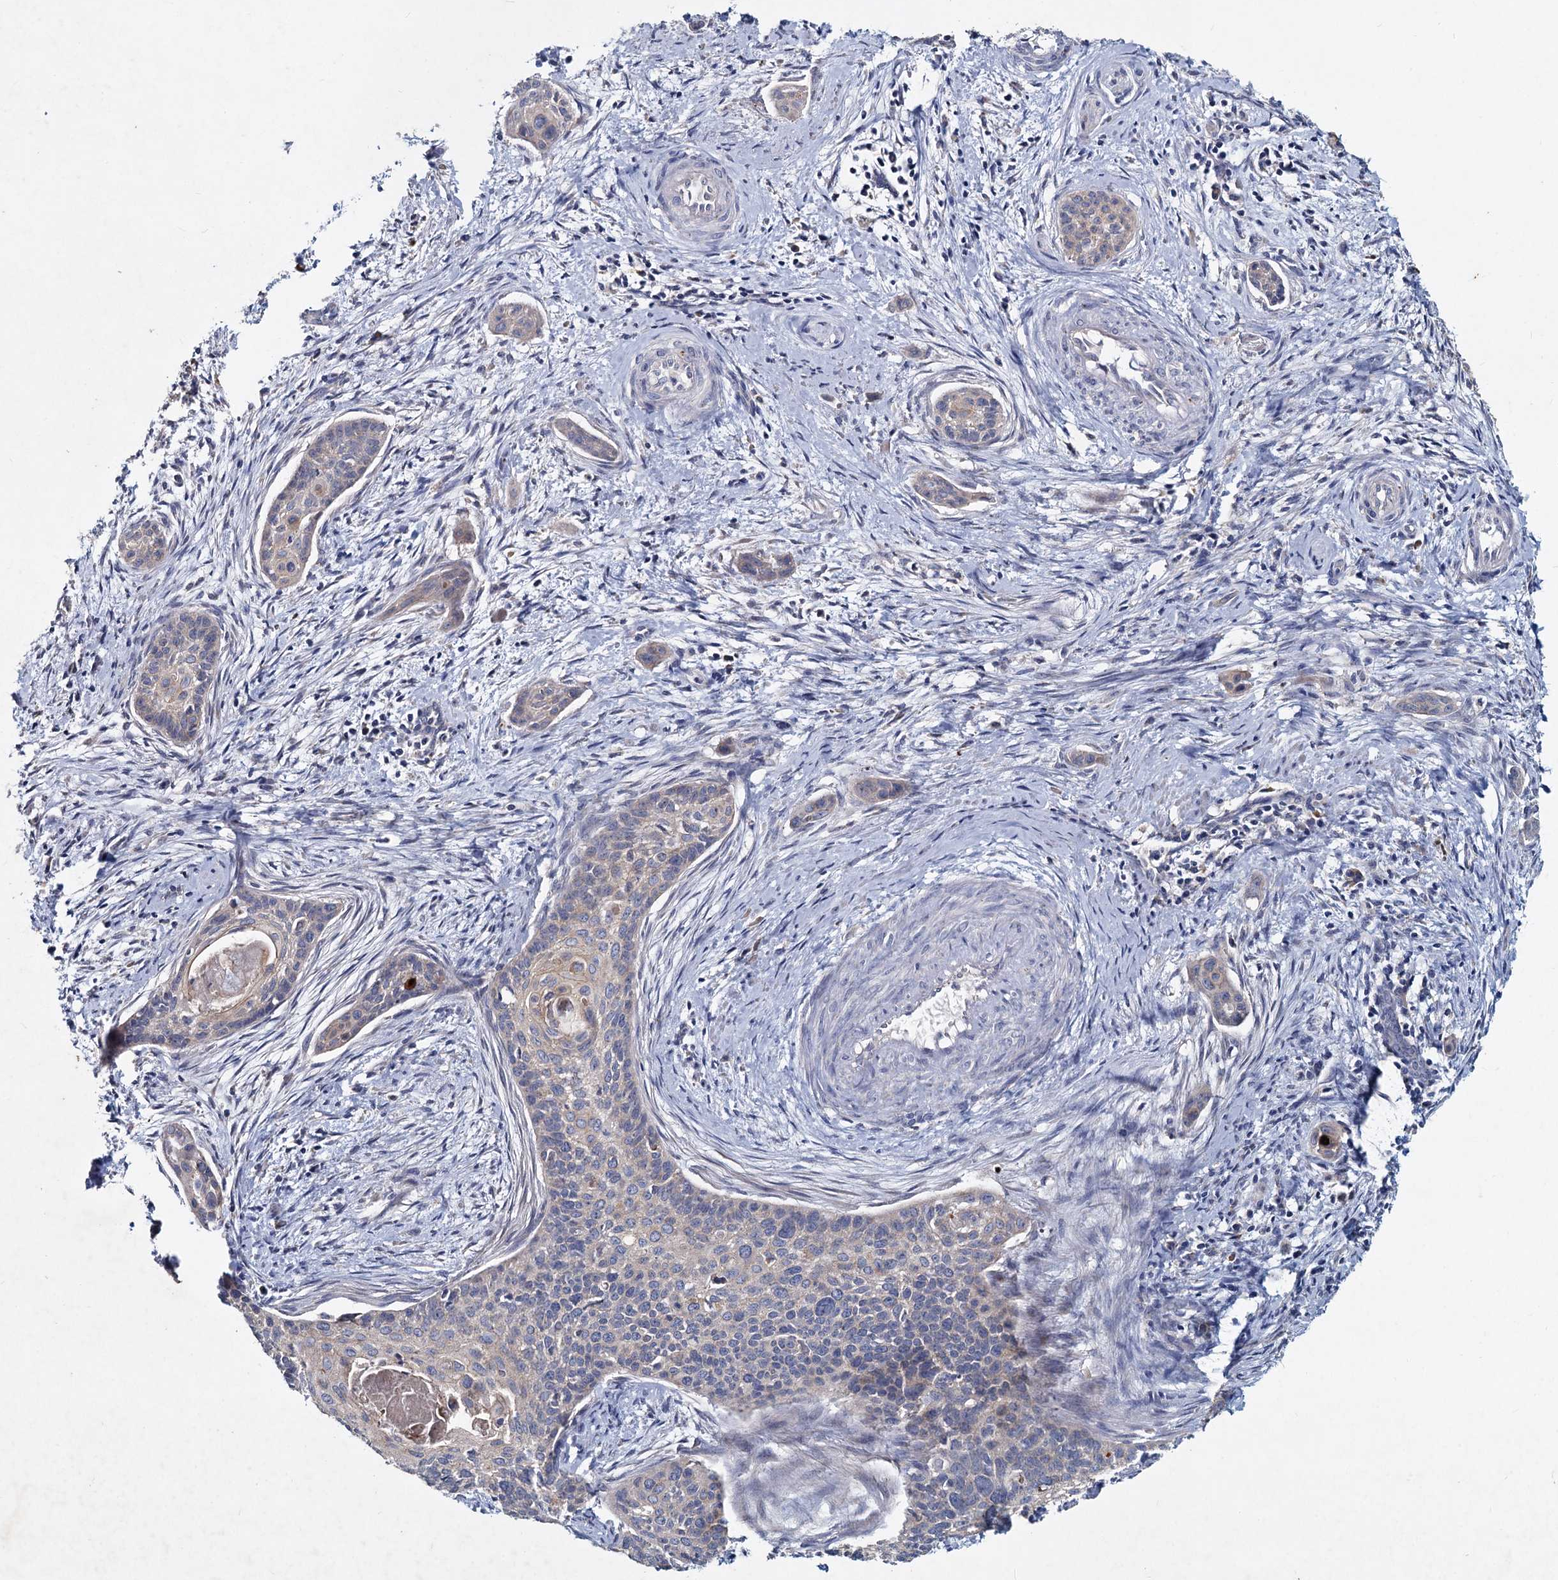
{"staining": {"intensity": "negative", "quantity": "none", "location": "none"}, "tissue": "cervical cancer", "cell_type": "Tumor cells", "image_type": "cancer", "snomed": [{"axis": "morphology", "description": "Squamous cell carcinoma, NOS"}, {"axis": "topography", "description": "Cervix"}], "caption": "Tumor cells are negative for protein expression in human cervical squamous cell carcinoma.", "gene": "TMX2", "patient": {"sex": "female", "age": 33}}